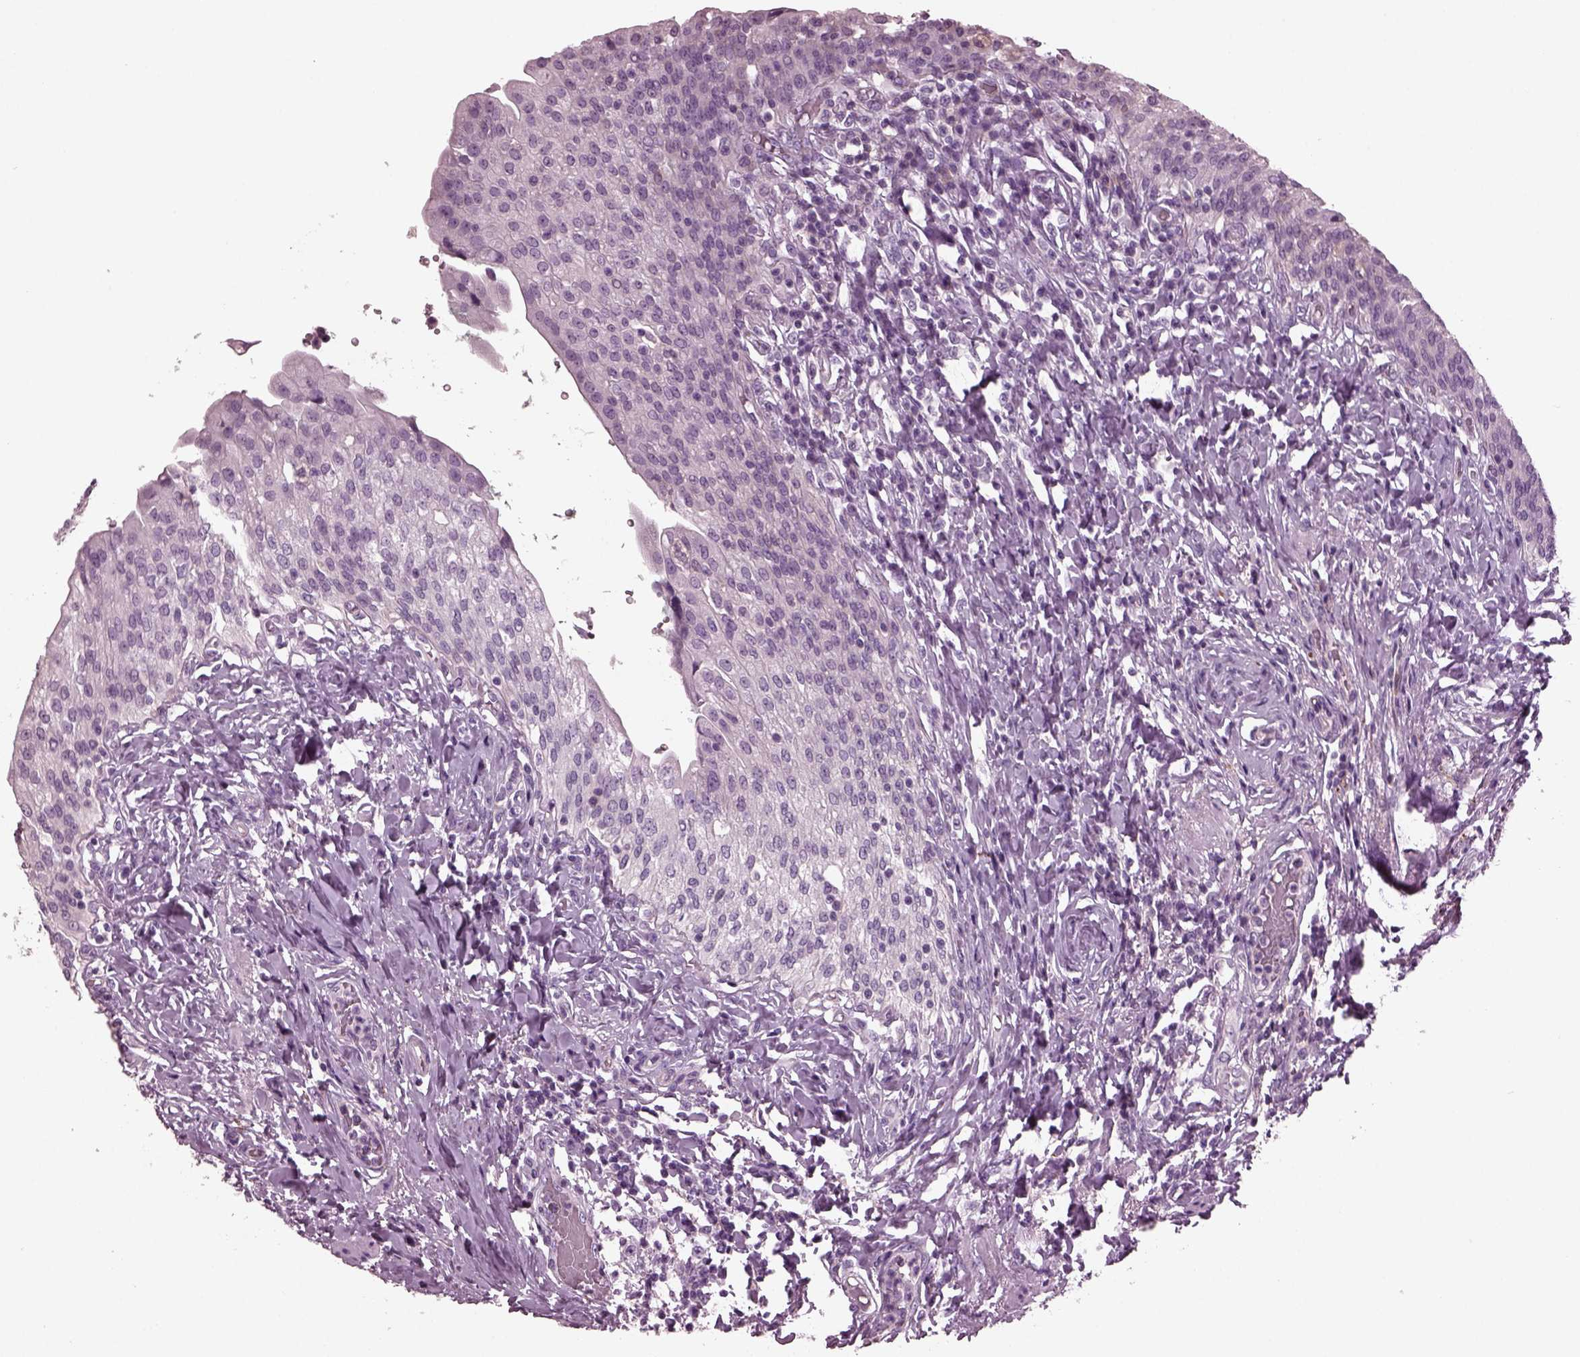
{"staining": {"intensity": "weak", "quantity": "<25%", "location": "cytoplasmic/membranous"}, "tissue": "urinary bladder", "cell_type": "Urothelial cells", "image_type": "normal", "snomed": [{"axis": "morphology", "description": "Normal tissue, NOS"}, {"axis": "morphology", "description": "Inflammation, NOS"}, {"axis": "topography", "description": "Urinary bladder"}], "caption": "Human urinary bladder stained for a protein using immunohistochemistry (IHC) displays no positivity in urothelial cells.", "gene": "GDF11", "patient": {"sex": "male", "age": 64}}